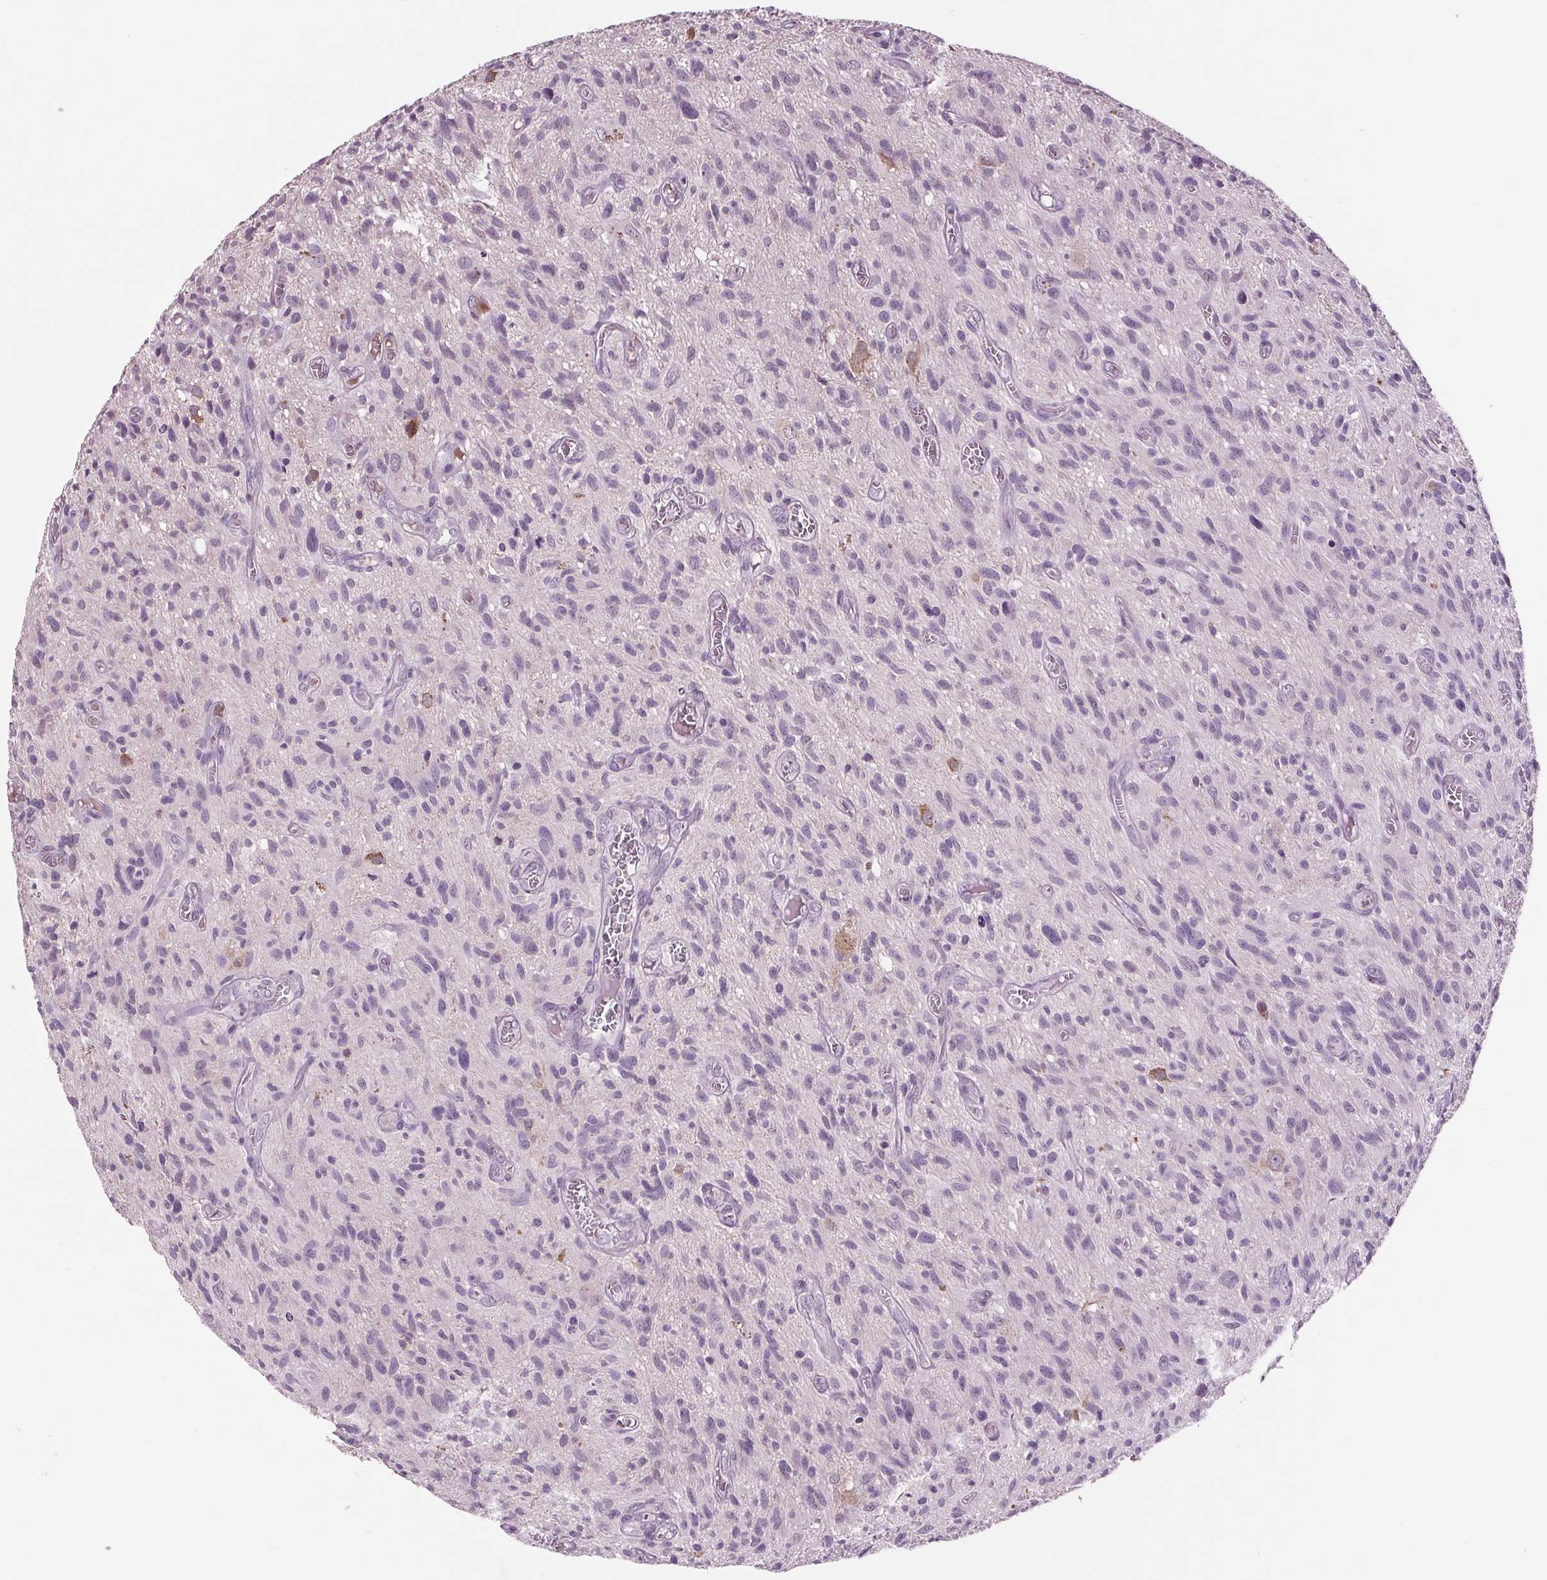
{"staining": {"intensity": "negative", "quantity": "none", "location": "none"}, "tissue": "glioma", "cell_type": "Tumor cells", "image_type": "cancer", "snomed": [{"axis": "morphology", "description": "Glioma, malignant, High grade"}, {"axis": "topography", "description": "Brain"}], "caption": "Glioma stained for a protein using IHC demonstrates no positivity tumor cells.", "gene": "C6", "patient": {"sex": "male", "age": 75}}